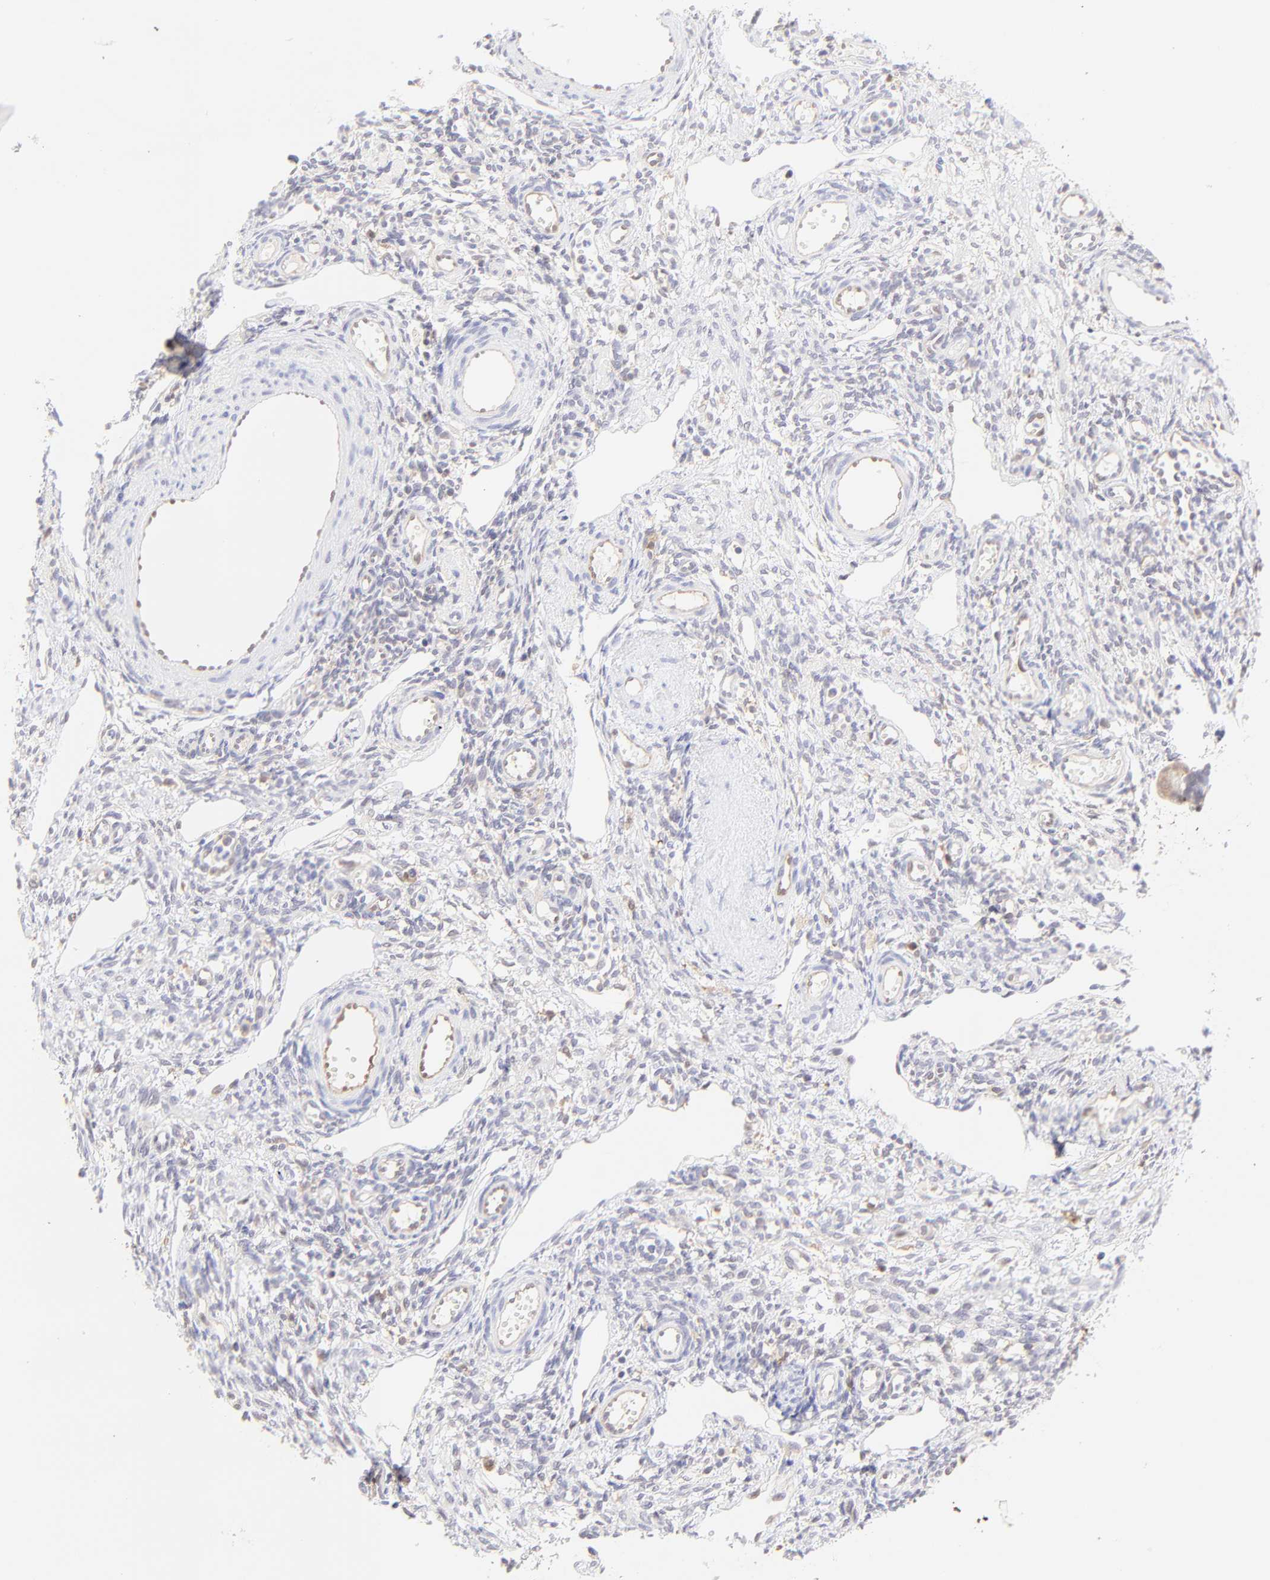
{"staining": {"intensity": "negative", "quantity": "none", "location": "none"}, "tissue": "ovary", "cell_type": "Ovarian stroma cells", "image_type": "normal", "snomed": [{"axis": "morphology", "description": "Normal tissue, NOS"}, {"axis": "topography", "description": "Ovary"}], "caption": "IHC micrograph of unremarkable human ovary stained for a protein (brown), which reveals no expression in ovarian stroma cells. Brightfield microscopy of IHC stained with DAB (3,3'-diaminobenzidine) (brown) and hematoxylin (blue), captured at high magnification.", "gene": "HYAL1", "patient": {"sex": "female", "age": 33}}